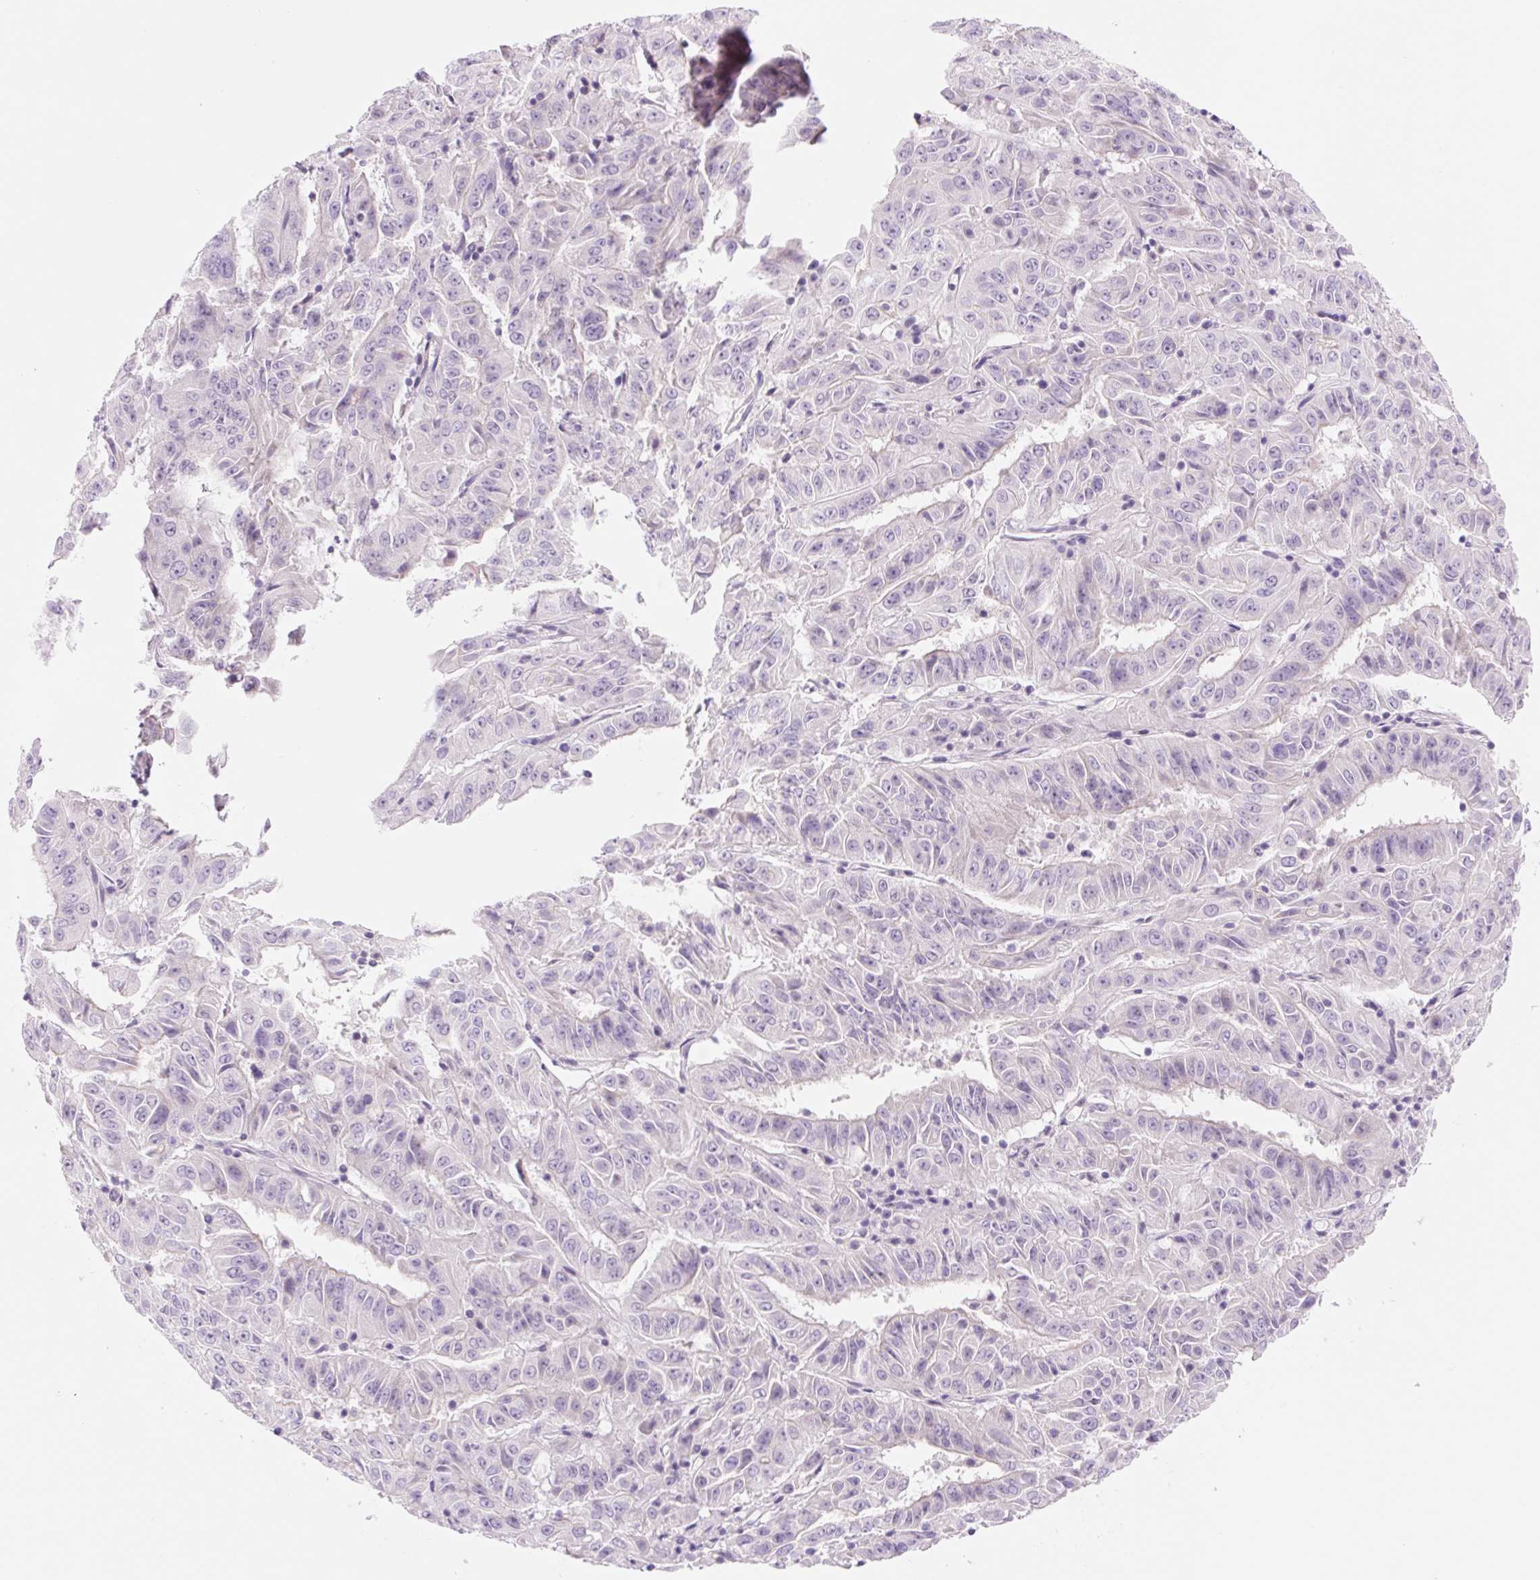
{"staining": {"intensity": "negative", "quantity": "none", "location": "none"}, "tissue": "pancreatic cancer", "cell_type": "Tumor cells", "image_type": "cancer", "snomed": [{"axis": "morphology", "description": "Adenocarcinoma, NOS"}, {"axis": "topography", "description": "Pancreas"}], "caption": "Tumor cells show no significant protein positivity in pancreatic cancer.", "gene": "CELF6", "patient": {"sex": "male", "age": 63}}